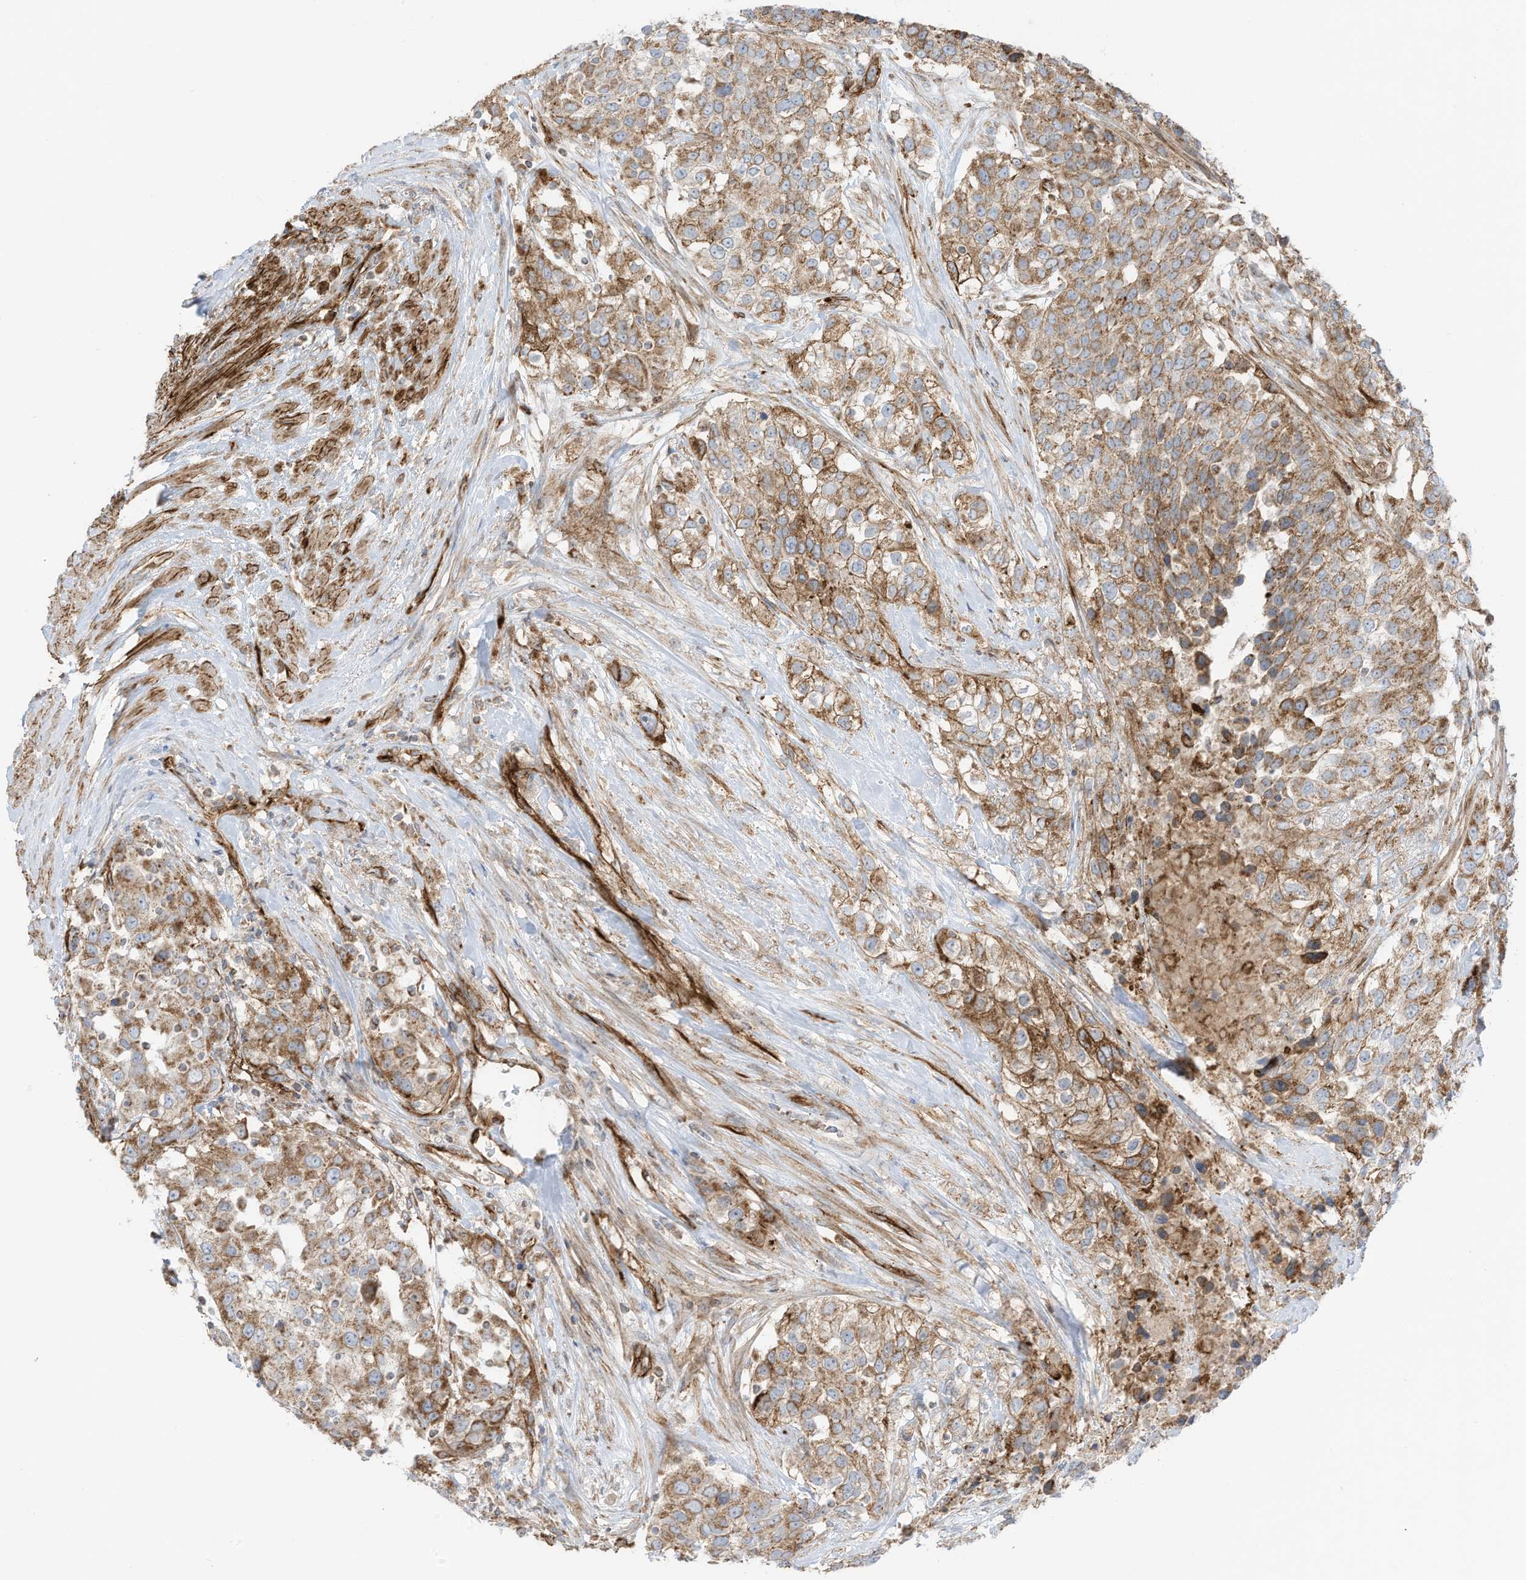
{"staining": {"intensity": "moderate", "quantity": ">75%", "location": "cytoplasmic/membranous"}, "tissue": "urothelial cancer", "cell_type": "Tumor cells", "image_type": "cancer", "snomed": [{"axis": "morphology", "description": "Urothelial carcinoma, High grade"}, {"axis": "topography", "description": "Urinary bladder"}], "caption": "Tumor cells reveal medium levels of moderate cytoplasmic/membranous staining in about >75% of cells in human high-grade urothelial carcinoma.", "gene": "ABCB7", "patient": {"sex": "female", "age": 80}}